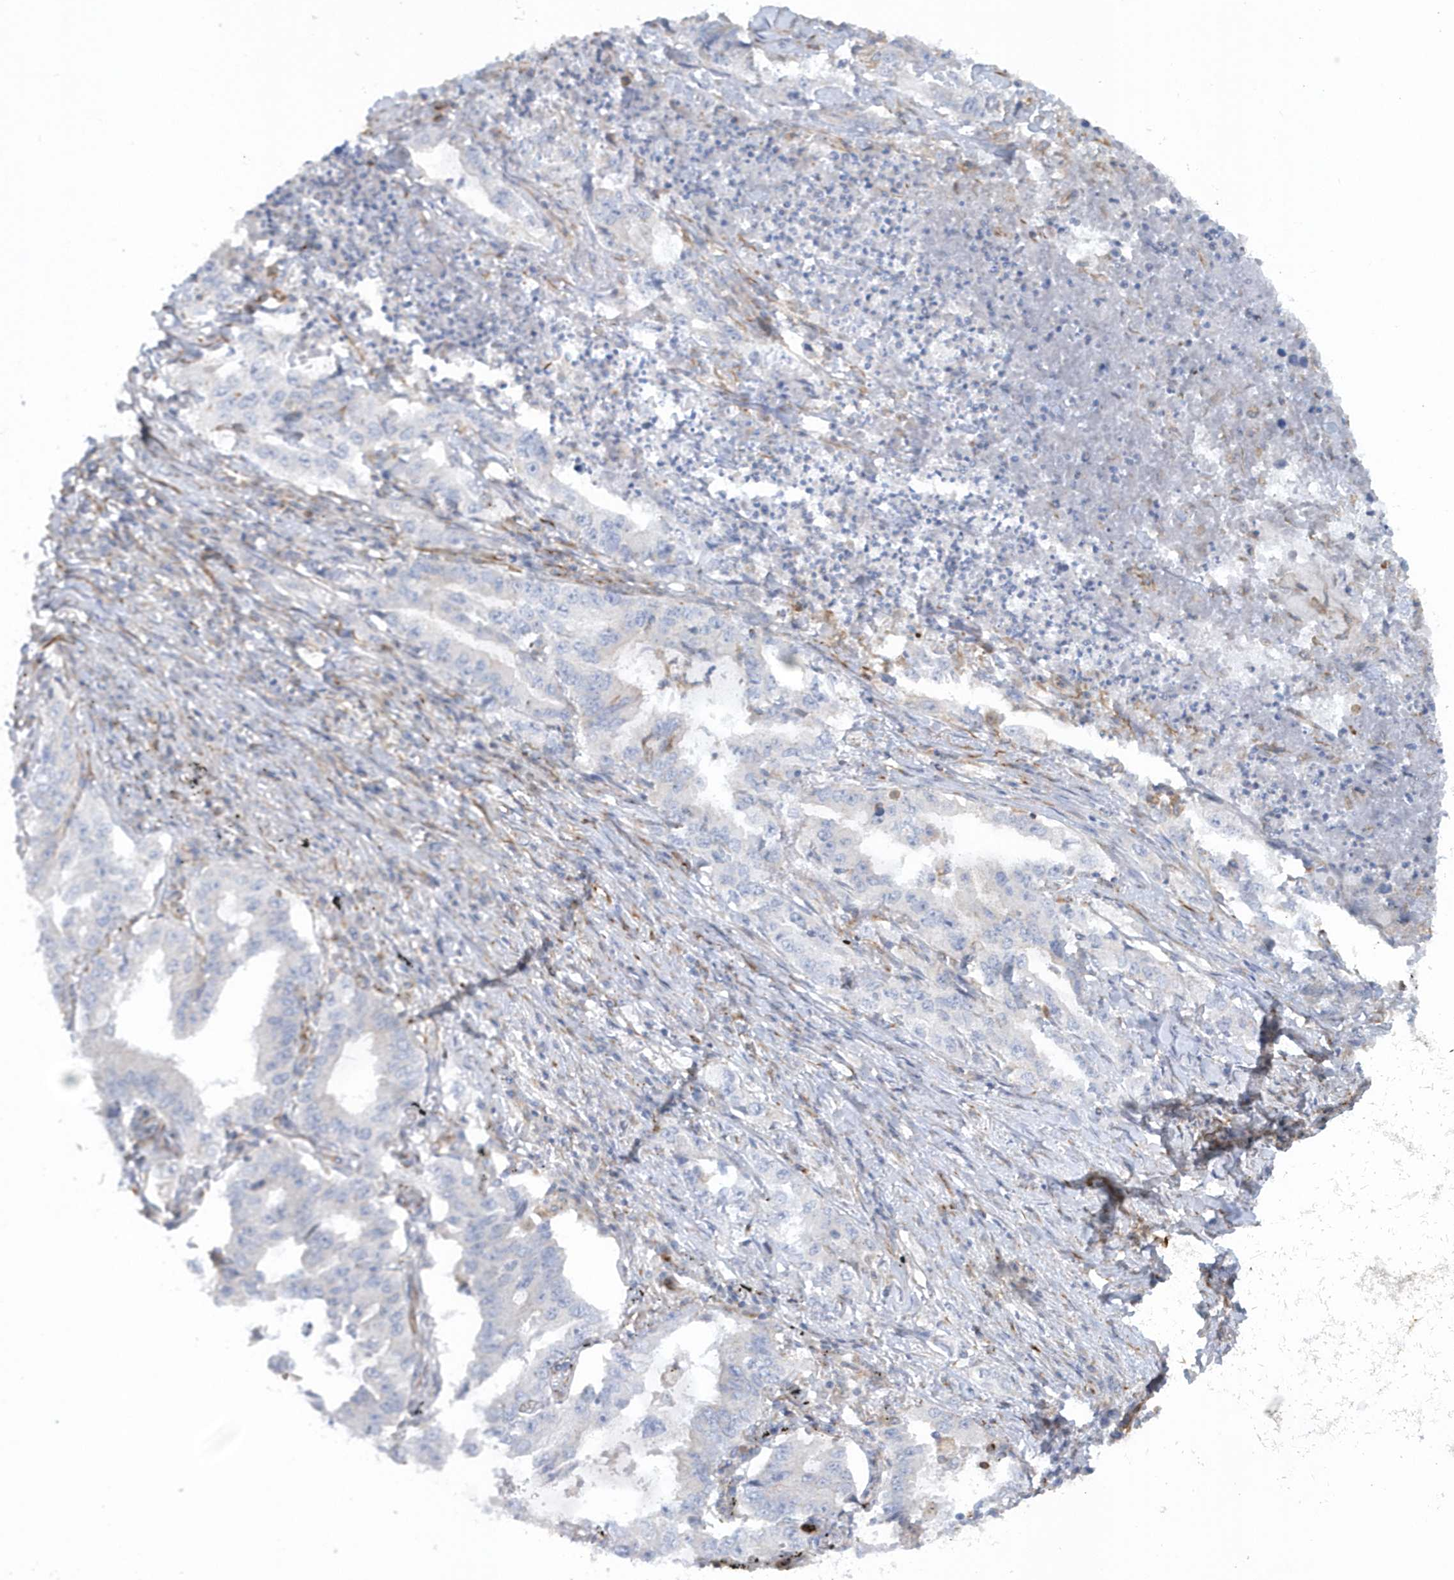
{"staining": {"intensity": "negative", "quantity": "none", "location": "none"}, "tissue": "lung cancer", "cell_type": "Tumor cells", "image_type": "cancer", "snomed": [{"axis": "morphology", "description": "Adenocarcinoma, NOS"}, {"axis": "topography", "description": "Lung"}], "caption": "Lung adenocarcinoma stained for a protein using IHC demonstrates no expression tumor cells.", "gene": "RAB17", "patient": {"sex": "female", "age": 51}}